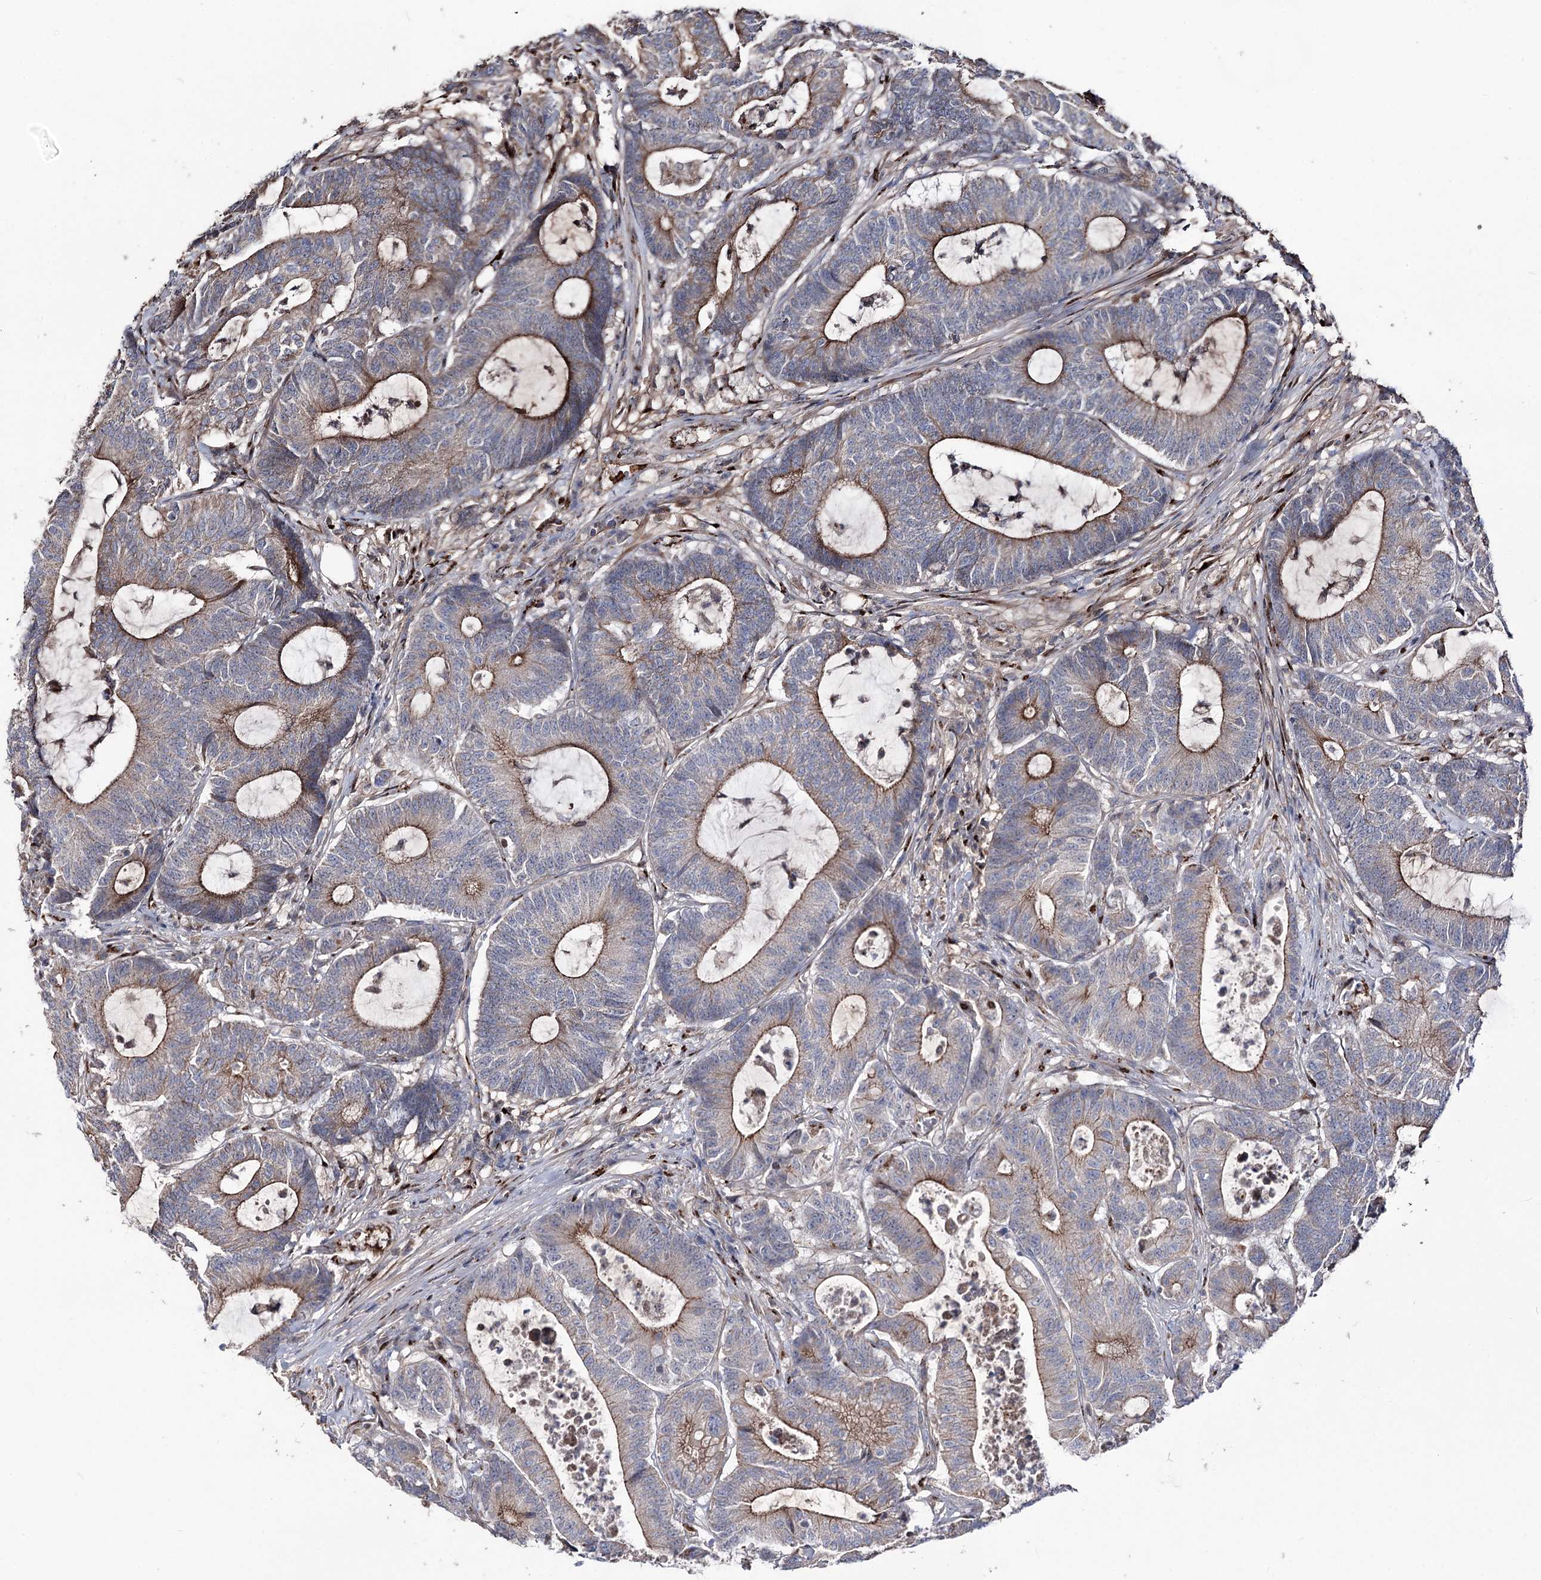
{"staining": {"intensity": "moderate", "quantity": "<25%", "location": "cytoplasmic/membranous"}, "tissue": "colorectal cancer", "cell_type": "Tumor cells", "image_type": "cancer", "snomed": [{"axis": "morphology", "description": "Adenocarcinoma, NOS"}, {"axis": "topography", "description": "Colon"}], "caption": "An image of human colorectal cancer stained for a protein reveals moderate cytoplasmic/membranous brown staining in tumor cells.", "gene": "ARHGAP20", "patient": {"sex": "female", "age": 84}}